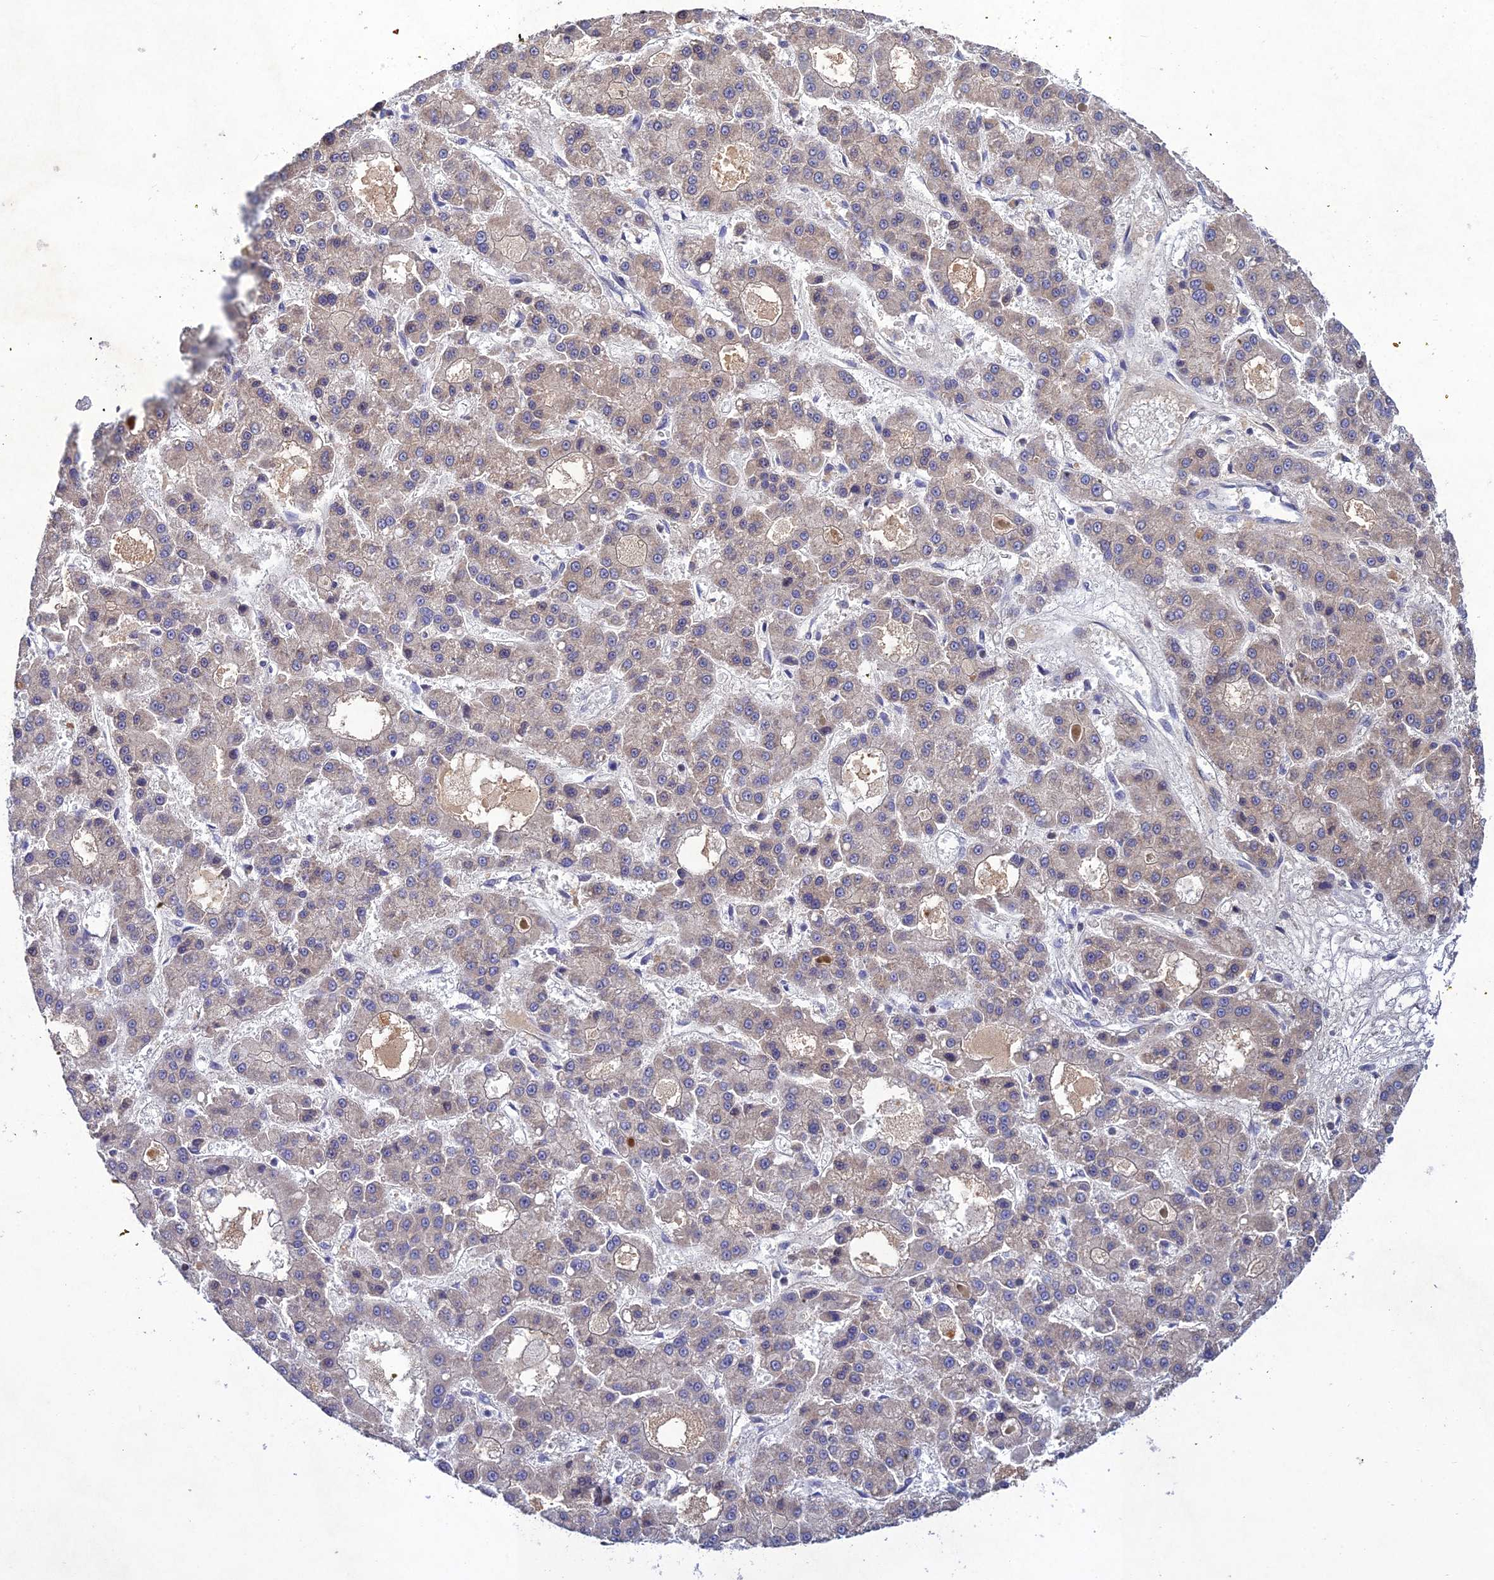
{"staining": {"intensity": "negative", "quantity": "none", "location": "none"}, "tissue": "liver cancer", "cell_type": "Tumor cells", "image_type": "cancer", "snomed": [{"axis": "morphology", "description": "Carcinoma, Hepatocellular, NOS"}, {"axis": "topography", "description": "Liver"}], "caption": "High magnification brightfield microscopy of liver cancer (hepatocellular carcinoma) stained with DAB (brown) and counterstained with hematoxylin (blue): tumor cells show no significant positivity. (DAB immunohistochemistry (IHC) with hematoxylin counter stain).", "gene": "CHST5", "patient": {"sex": "male", "age": 70}}